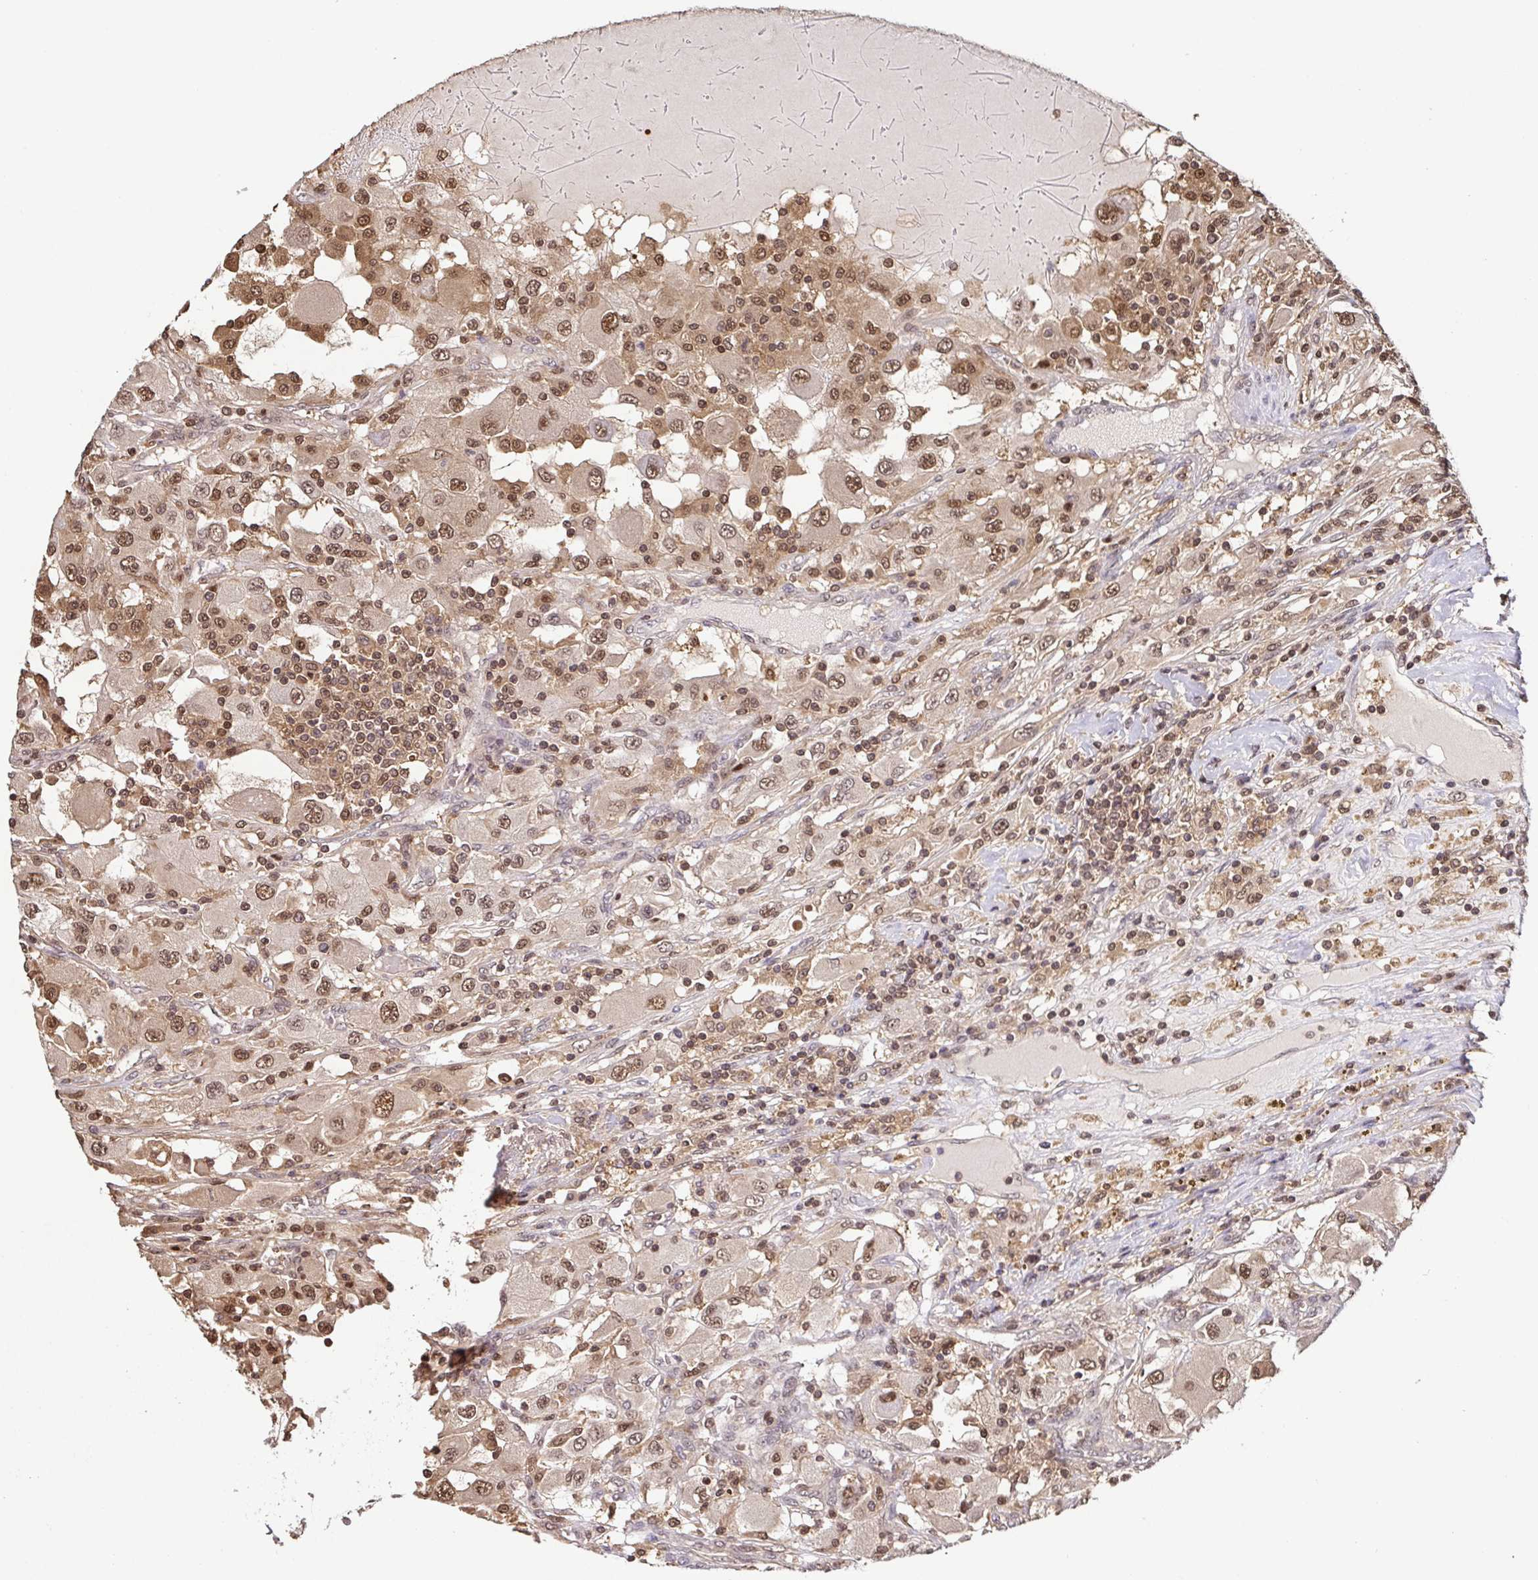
{"staining": {"intensity": "moderate", "quantity": ">75%", "location": "cytoplasmic/membranous,nuclear"}, "tissue": "renal cancer", "cell_type": "Tumor cells", "image_type": "cancer", "snomed": [{"axis": "morphology", "description": "Adenocarcinoma, NOS"}, {"axis": "topography", "description": "Kidney"}], "caption": "Protein expression analysis of human renal cancer (adenocarcinoma) reveals moderate cytoplasmic/membranous and nuclear positivity in approximately >75% of tumor cells.", "gene": "PSMB9", "patient": {"sex": "female", "age": 67}}